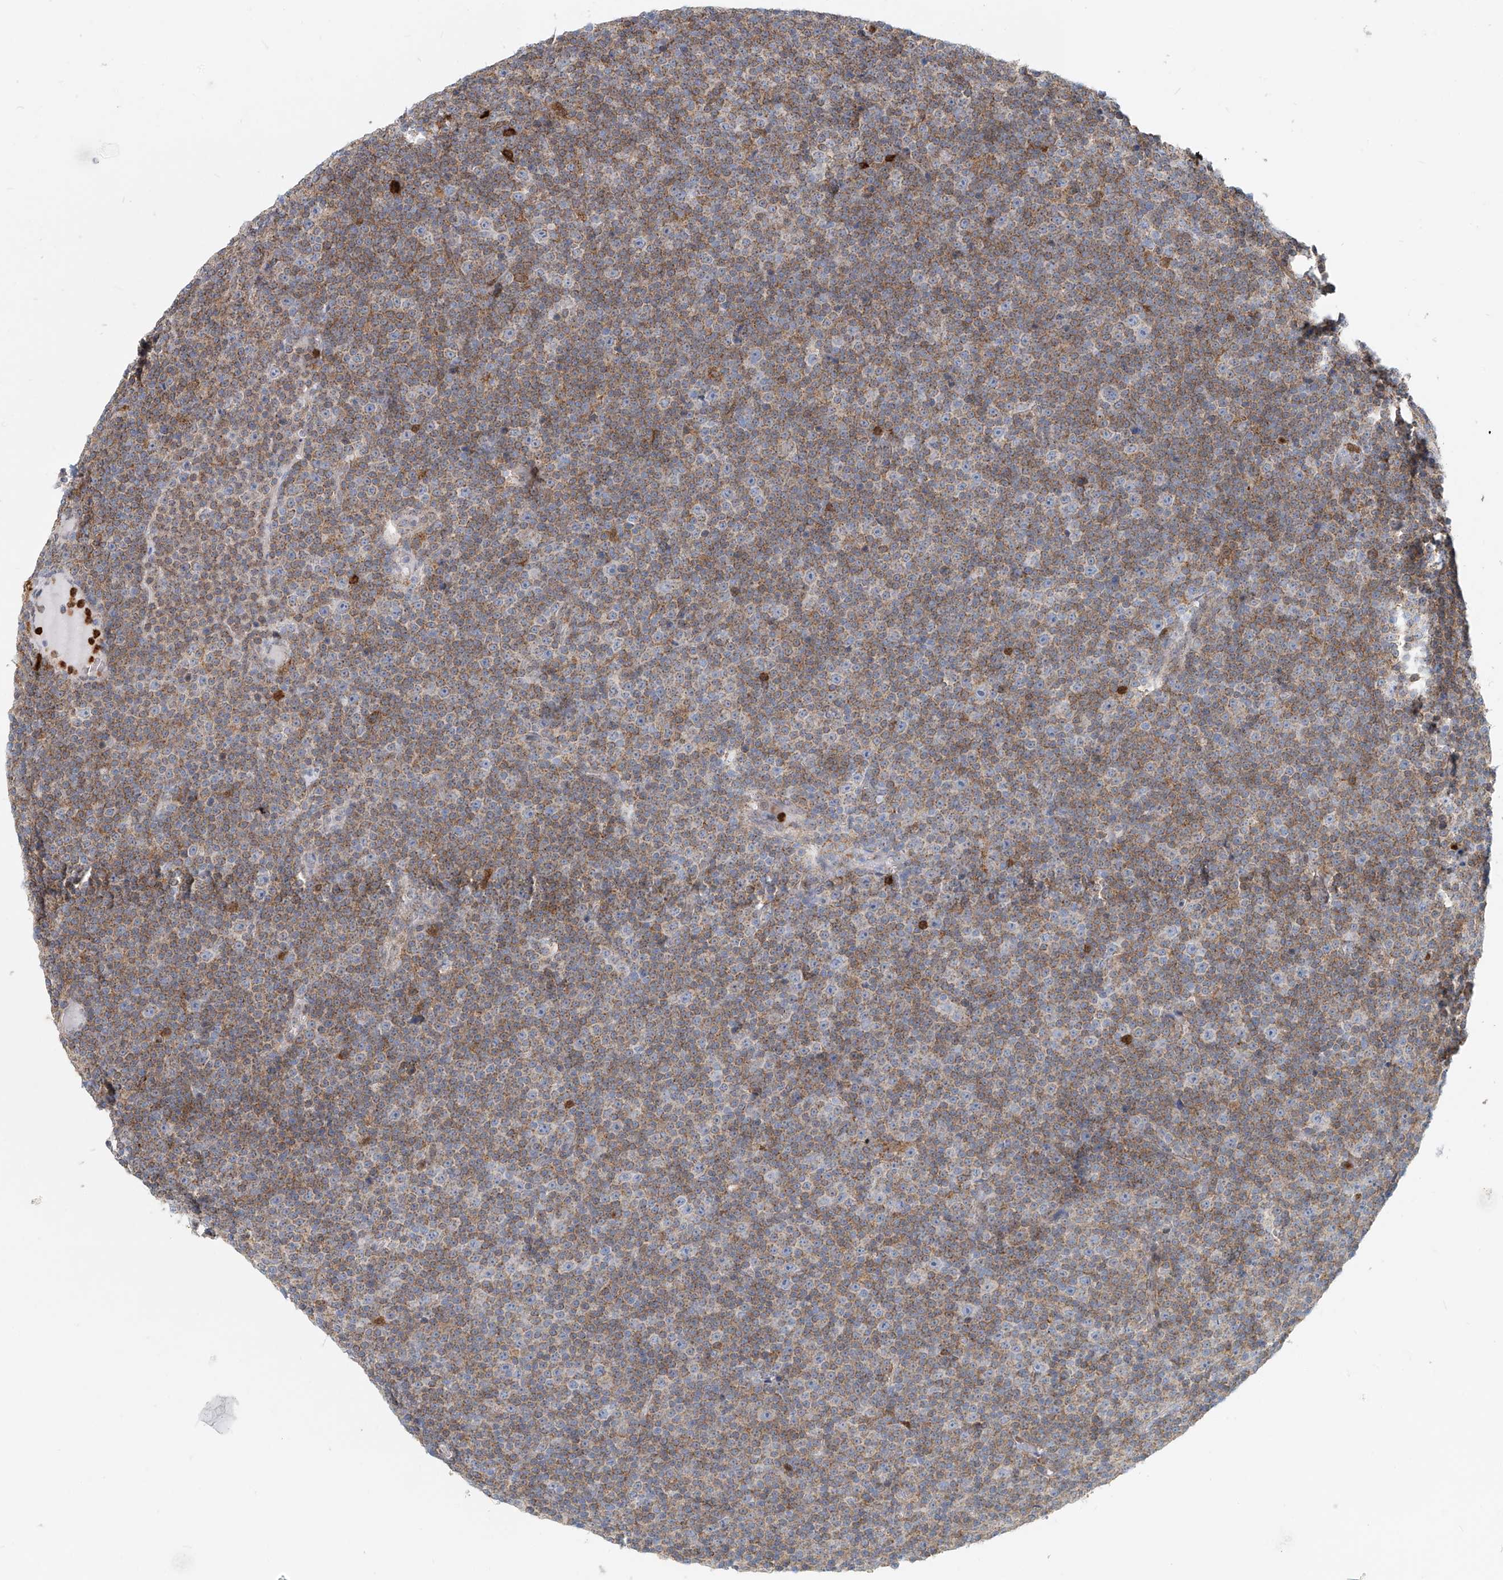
{"staining": {"intensity": "moderate", "quantity": ">75%", "location": "cytoplasmic/membranous"}, "tissue": "lymphoma", "cell_type": "Tumor cells", "image_type": "cancer", "snomed": [{"axis": "morphology", "description": "Malignant lymphoma, non-Hodgkin's type, Low grade"}, {"axis": "topography", "description": "Lymph node"}], "caption": "Protein expression analysis of human low-grade malignant lymphoma, non-Hodgkin's type reveals moderate cytoplasmic/membranous staining in about >75% of tumor cells.", "gene": "PTPRA", "patient": {"sex": "female", "age": 67}}